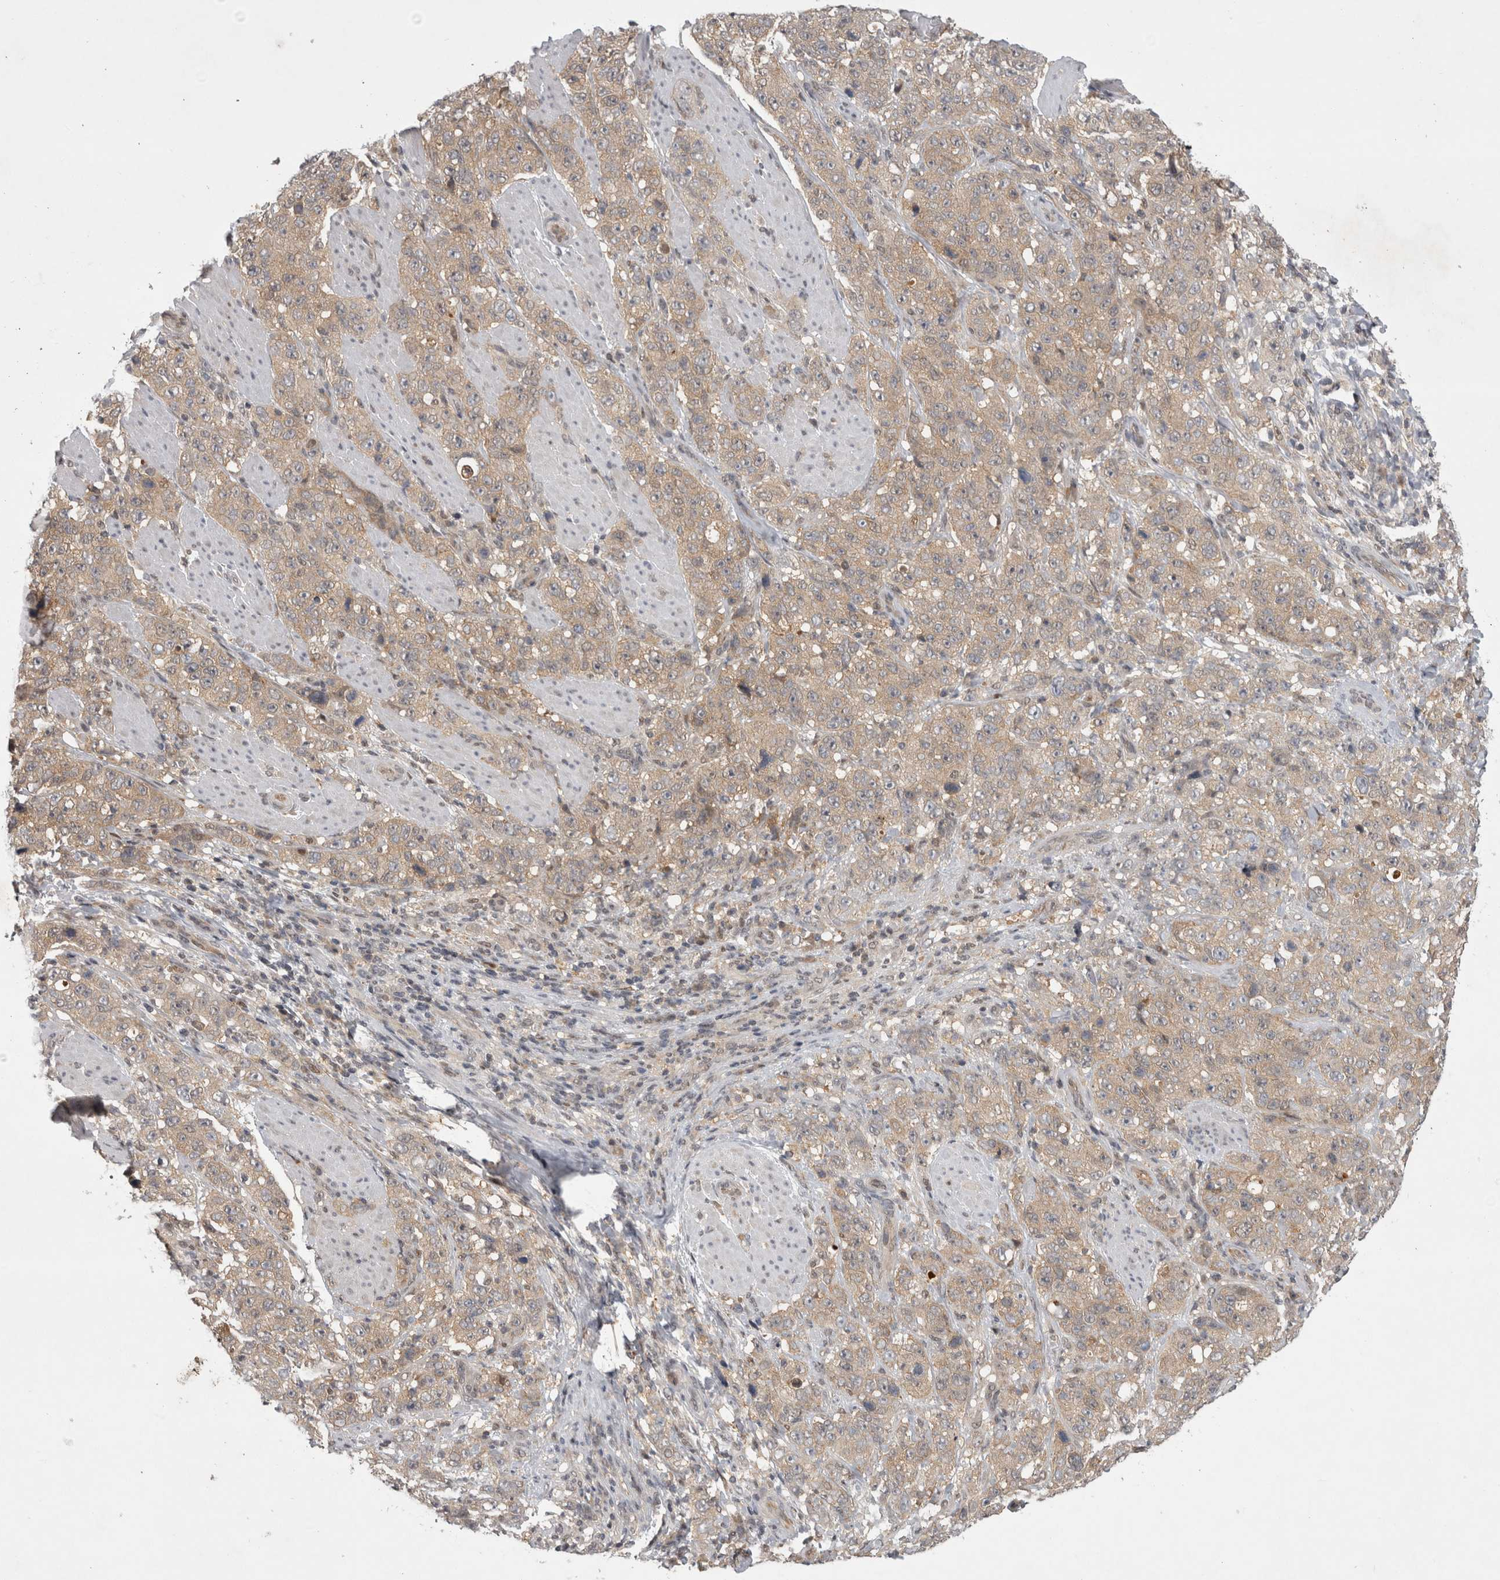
{"staining": {"intensity": "weak", "quantity": "25%-75%", "location": "cytoplasmic/membranous"}, "tissue": "stomach cancer", "cell_type": "Tumor cells", "image_type": "cancer", "snomed": [{"axis": "morphology", "description": "Adenocarcinoma, NOS"}, {"axis": "topography", "description": "Stomach"}], "caption": "High-magnification brightfield microscopy of stomach cancer stained with DAB (3,3'-diaminobenzidine) (brown) and counterstained with hematoxylin (blue). tumor cells exhibit weak cytoplasmic/membranous positivity is appreciated in about25%-75% of cells.", "gene": "PSMB2", "patient": {"sex": "male", "age": 48}}